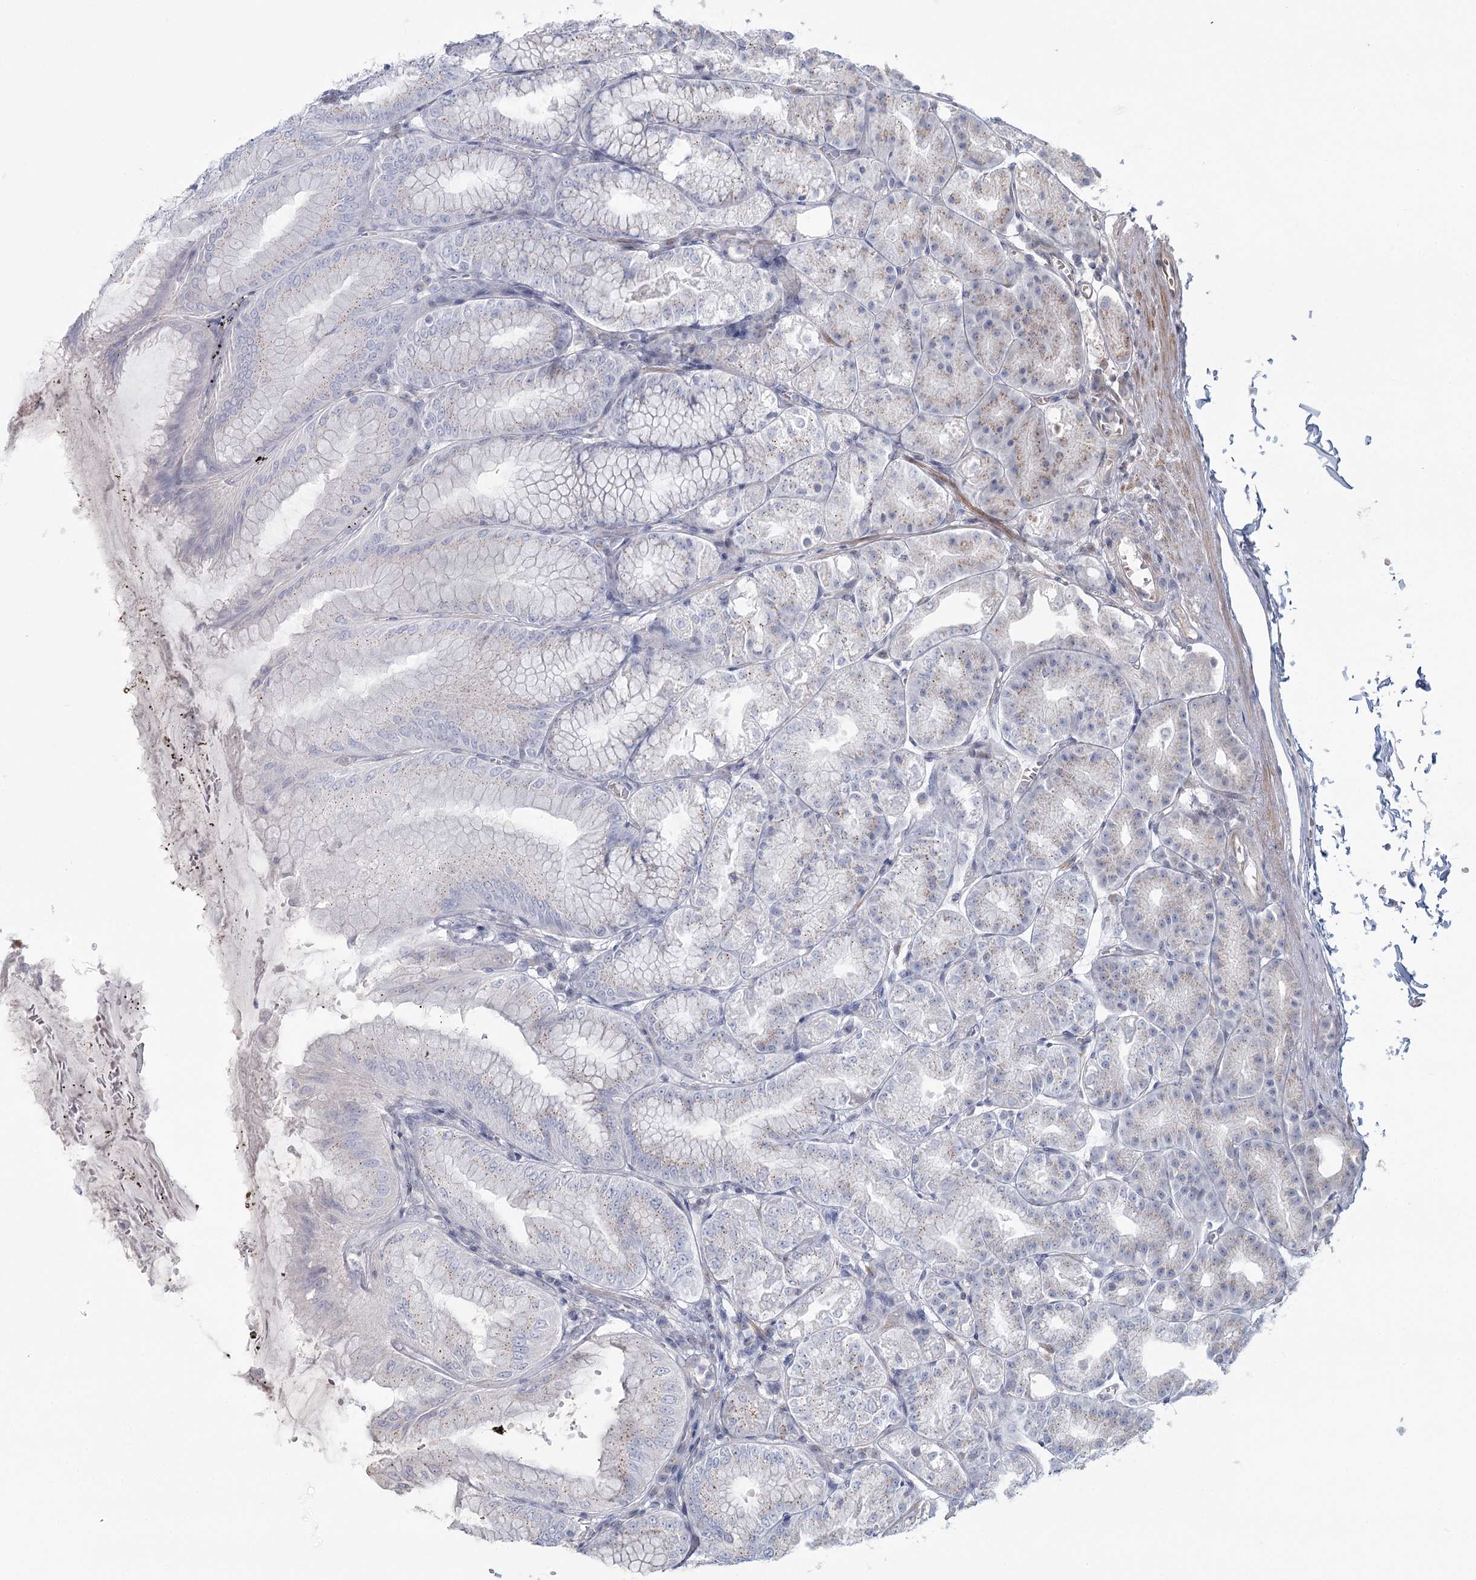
{"staining": {"intensity": "weak", "quantity": "<25%", "location": "cytoplasmic/membranous"}, "tissue": "stomach", "cell_type": "Glandular cells", "image_type": "normal", "snomed": [{"axis": "morphology", "description": "Normal tissue, NOS"}, {"axis": "topography", "description": "Stomach, lower"}], "caption": "Glandular cells show no significant protein expression in benign stomach. (Stains: DAB (3,3'-diaminobenzidine) IHC with hematoxylin counter stain, Microscopy: brightfield microscopy at high magnification).", "gene": "USP11", "patient": {"sex": "male", "age": 71}}